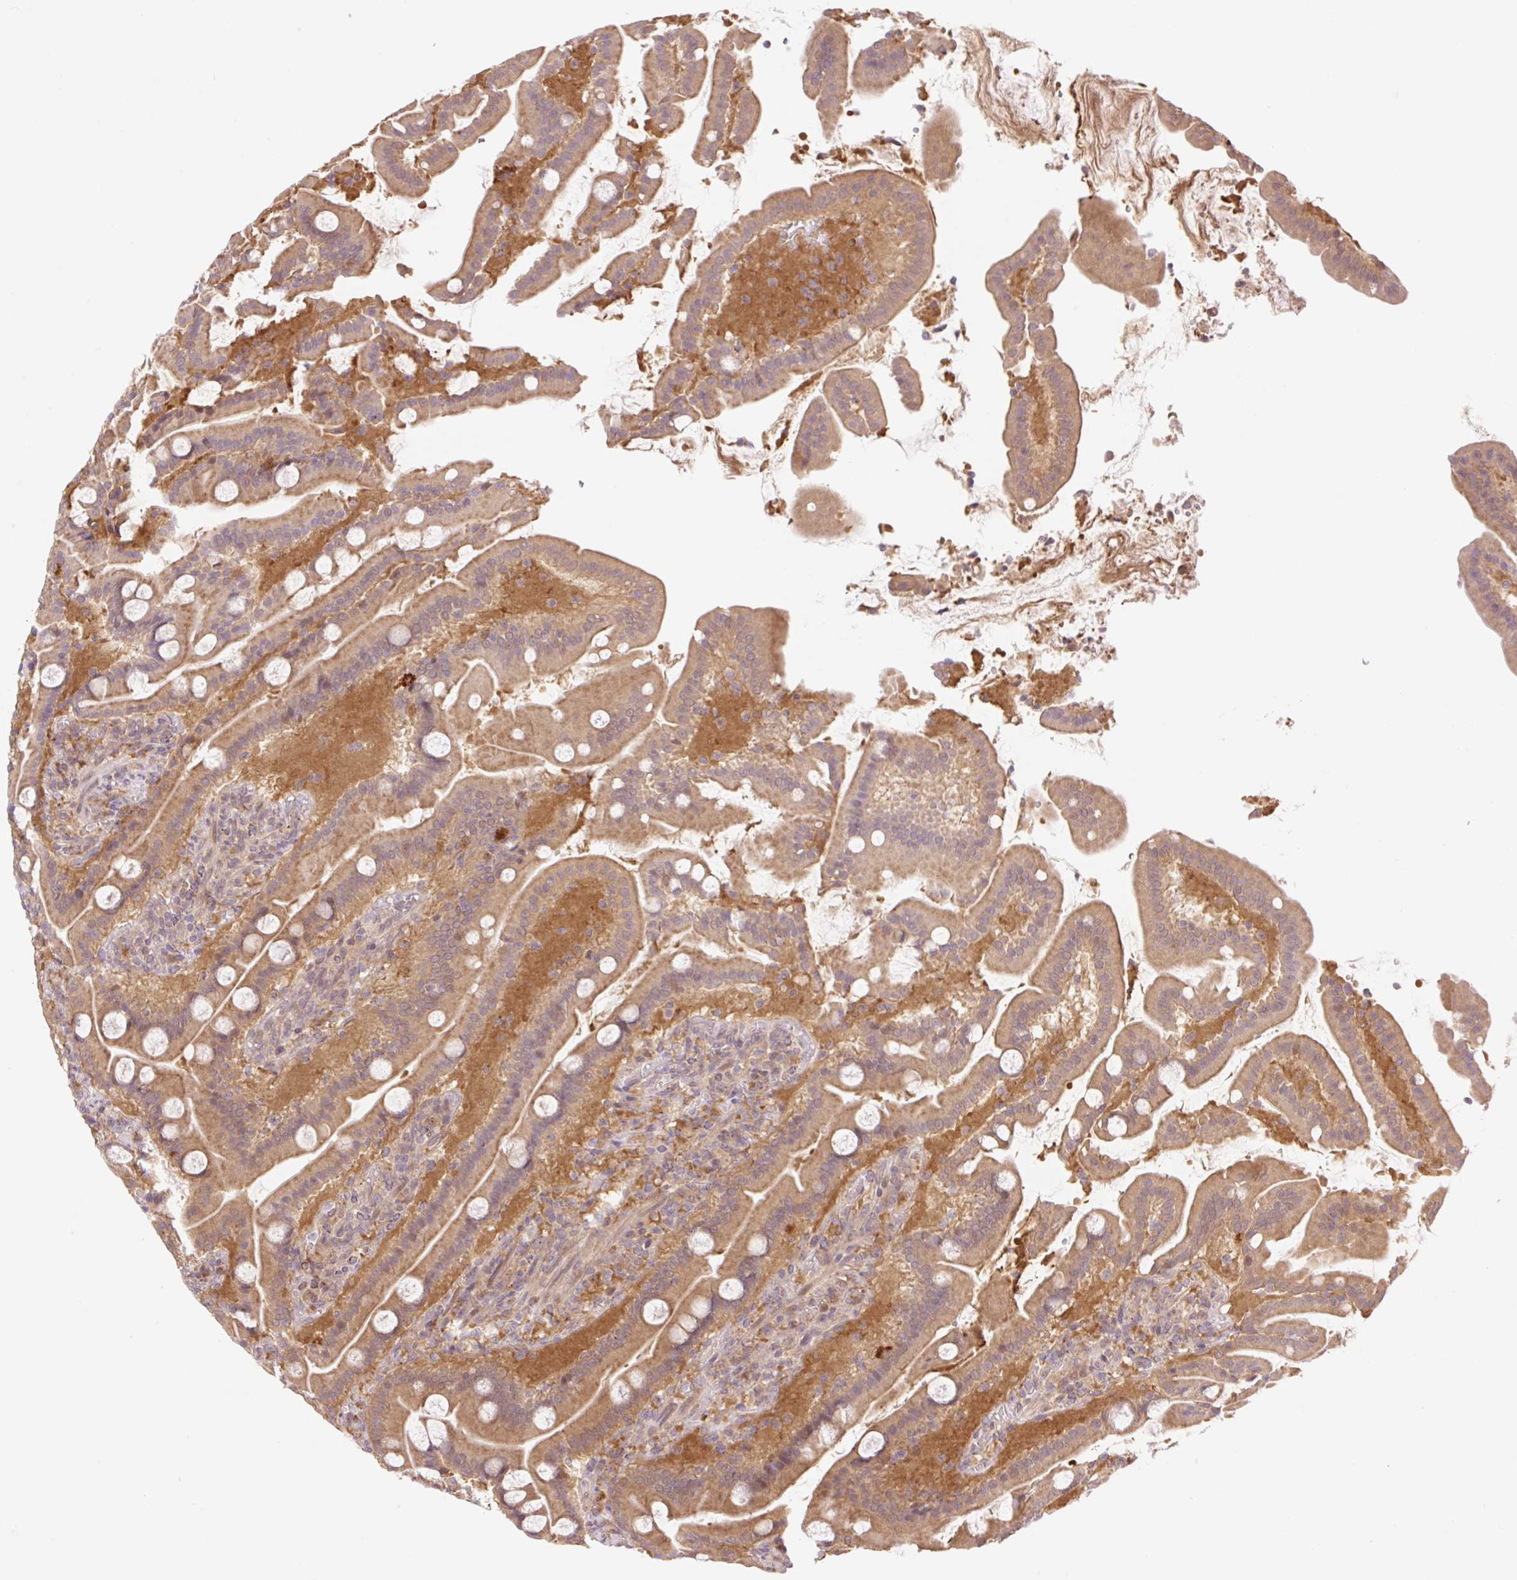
{"staining": {"intensity": "moderate", "quantity": ">75%", "location": "cytoplasmic/membranous,nuclear"}, "tissue": "duodenum", "cell_type": "Glandular cells", "image_type": "normal", "snomed": [{"axis": "morphology", "description": "Normal tissue, NOS"}, {"axis": "topography", "description": "Duodenum"}], "caption": "Immunohistochemistry (IHC) (DAB (3,3'-diaminobenzidine)) staining of benign human duodenum exhibits moderate cytoplasmic/membranous,nuclear protein expression in about >75% of glandular cells.", "gene": "VPS25", "patient": {"sex": "male", "age": 55}}